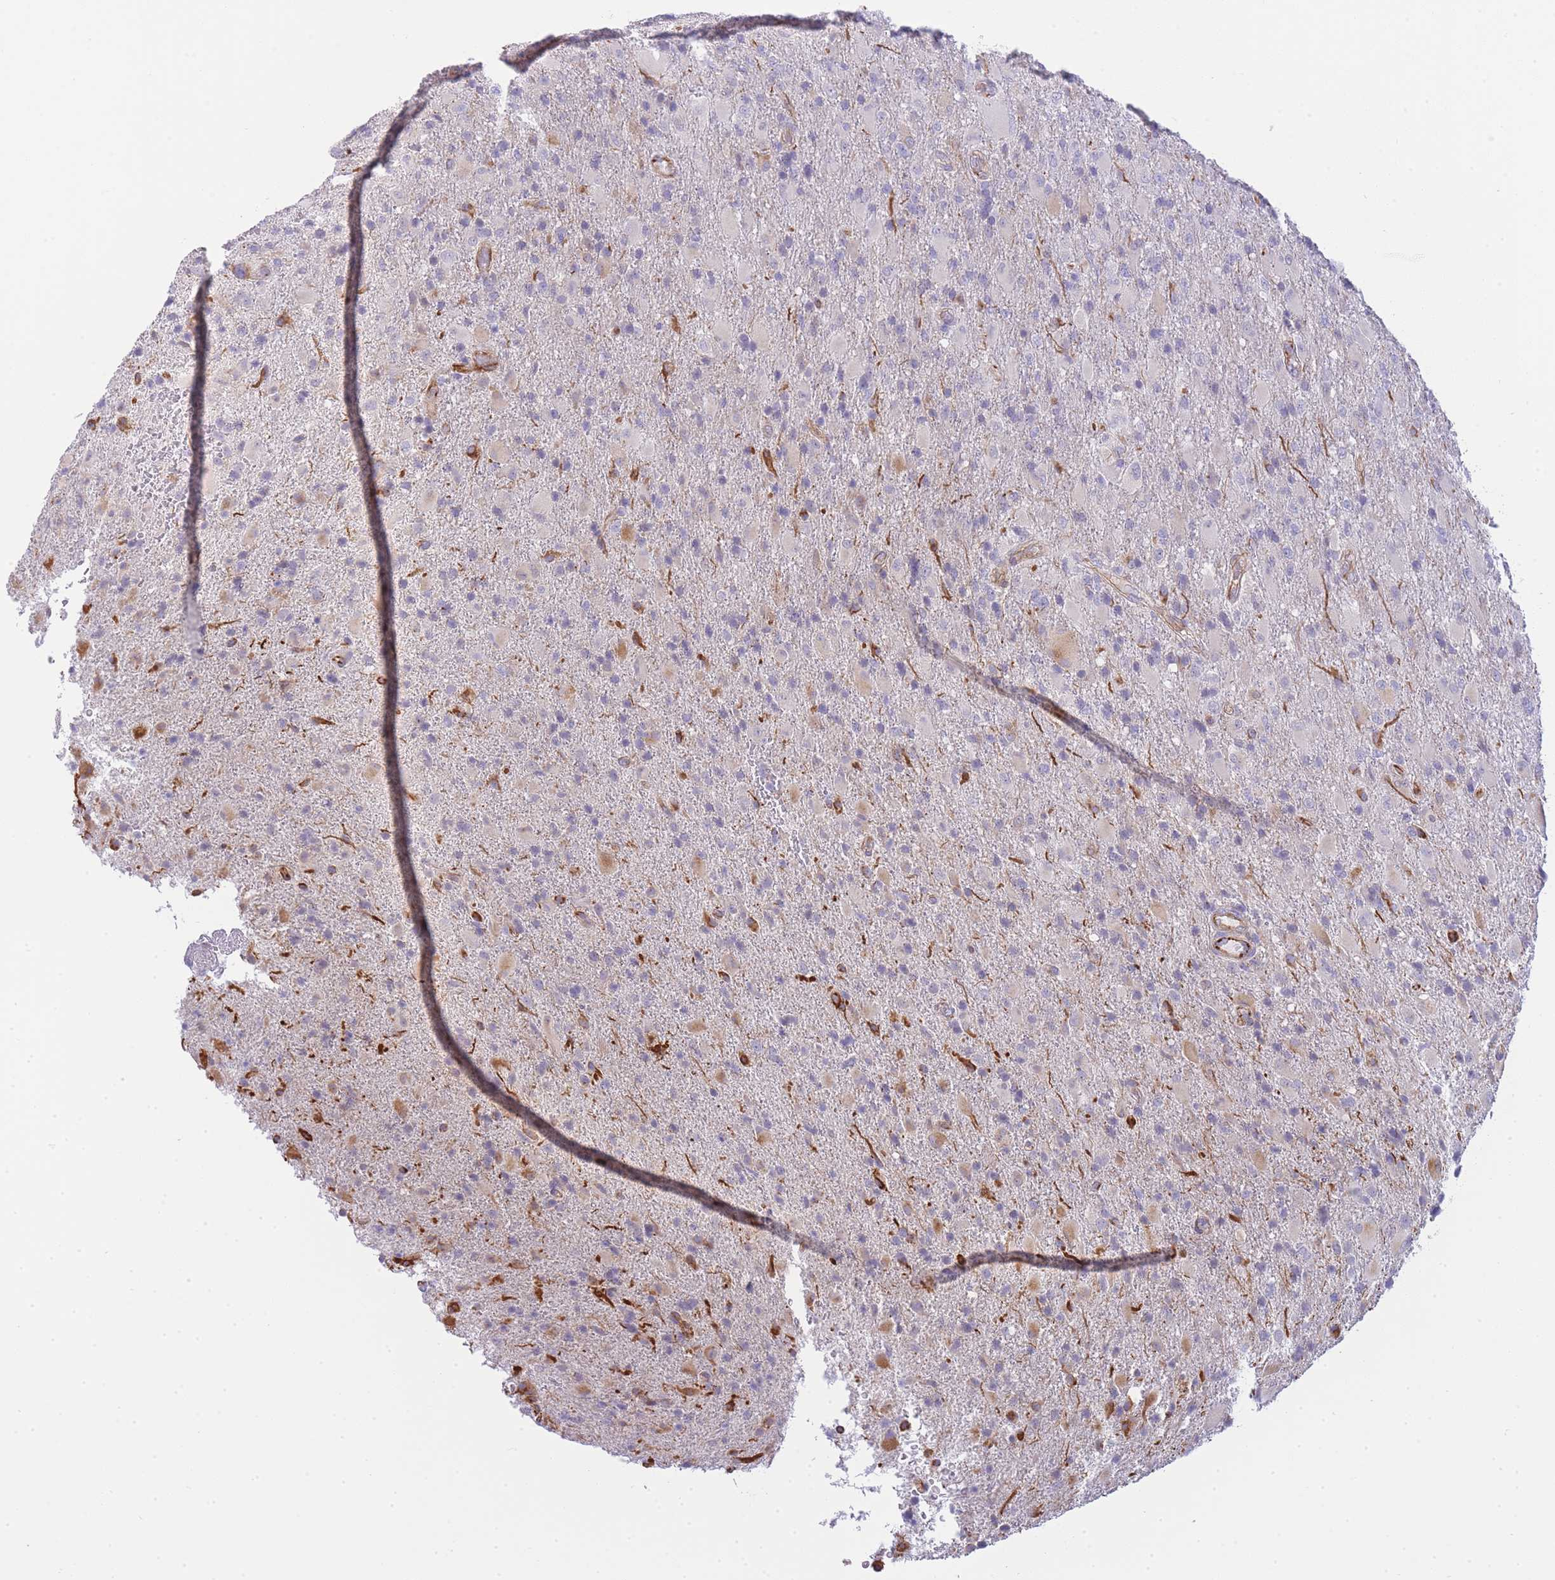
{"staining": {"intensity": "negative", "quantity": "none", "location": "none"}, "tissue": "glioma", "cell_type": "Tumor cells", "image_type": "cancer", "snomed": [{"axis": "morphology", "description": "Glioma, malignant, Low grade"}, {"axis": "topography", "description": "Brain"}], "caption": "Tumor cells show no significant protein expression in glioma.", "gene": "ECPAS", "patient": {"sex": "male", "age": 65}}